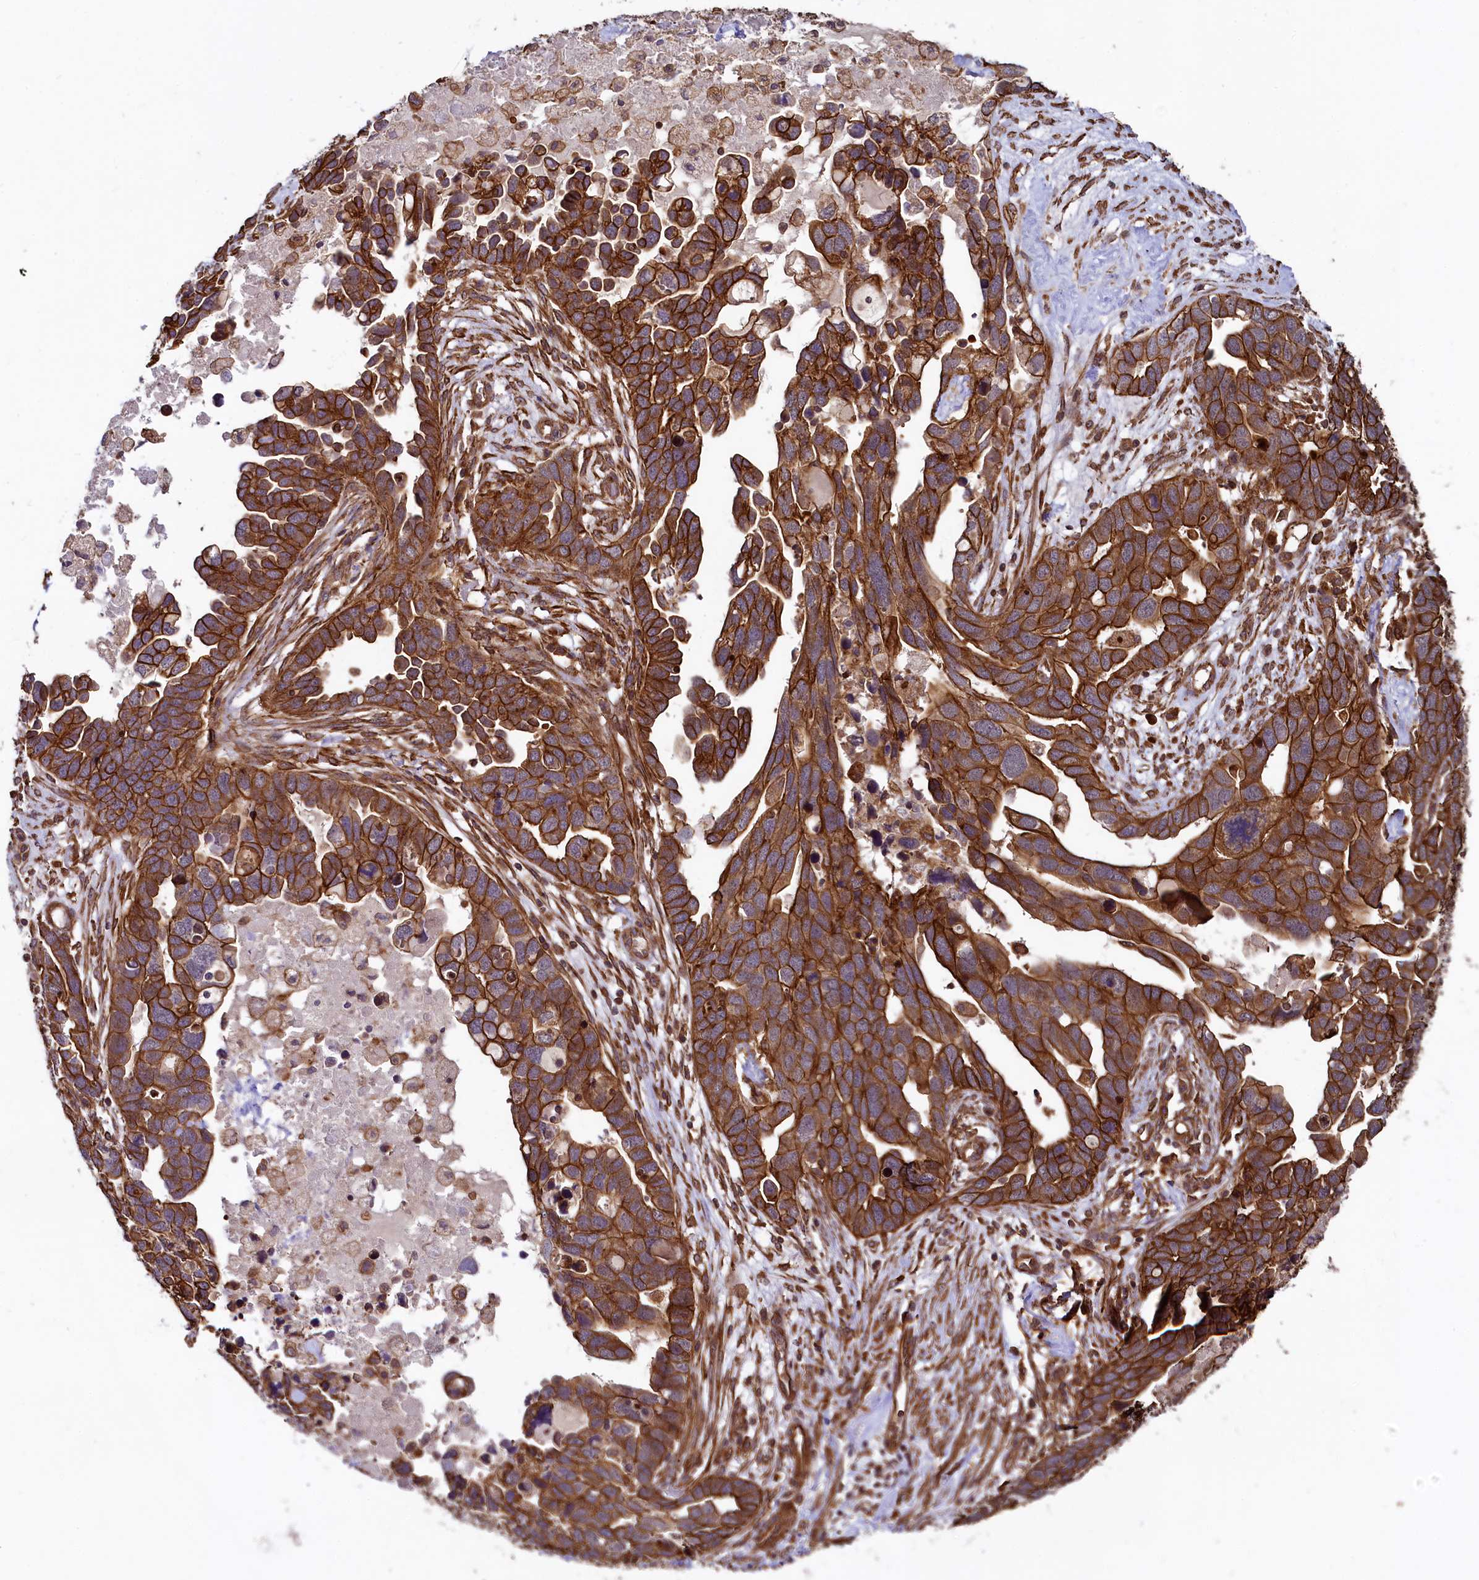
{"staining": {"intensity": "strong", "quantity": ">75%", "location": "cytoplasmic/membranous"}, "tissue": "ovarian cancer", "cell_type": "Tumor cells", "image_type": "cancer", "snomed": [{"axis": "morphology", "description": "Cystadenocarcinoma, serous, NOS"}, {"axis": "topography", "description": "Ovary"}], "caption": "Serous cystadenocarcinoma (ovarian) was stained to show a protein in brown. There is high levels of strong cytoplasmic/membranous positivity in about >75% of tumor cells. (brown staining indicates protein expression, while blue staining denotes nuclei).", "gene": "SVIP", "patient": {"sex": "female", "age": 54}}